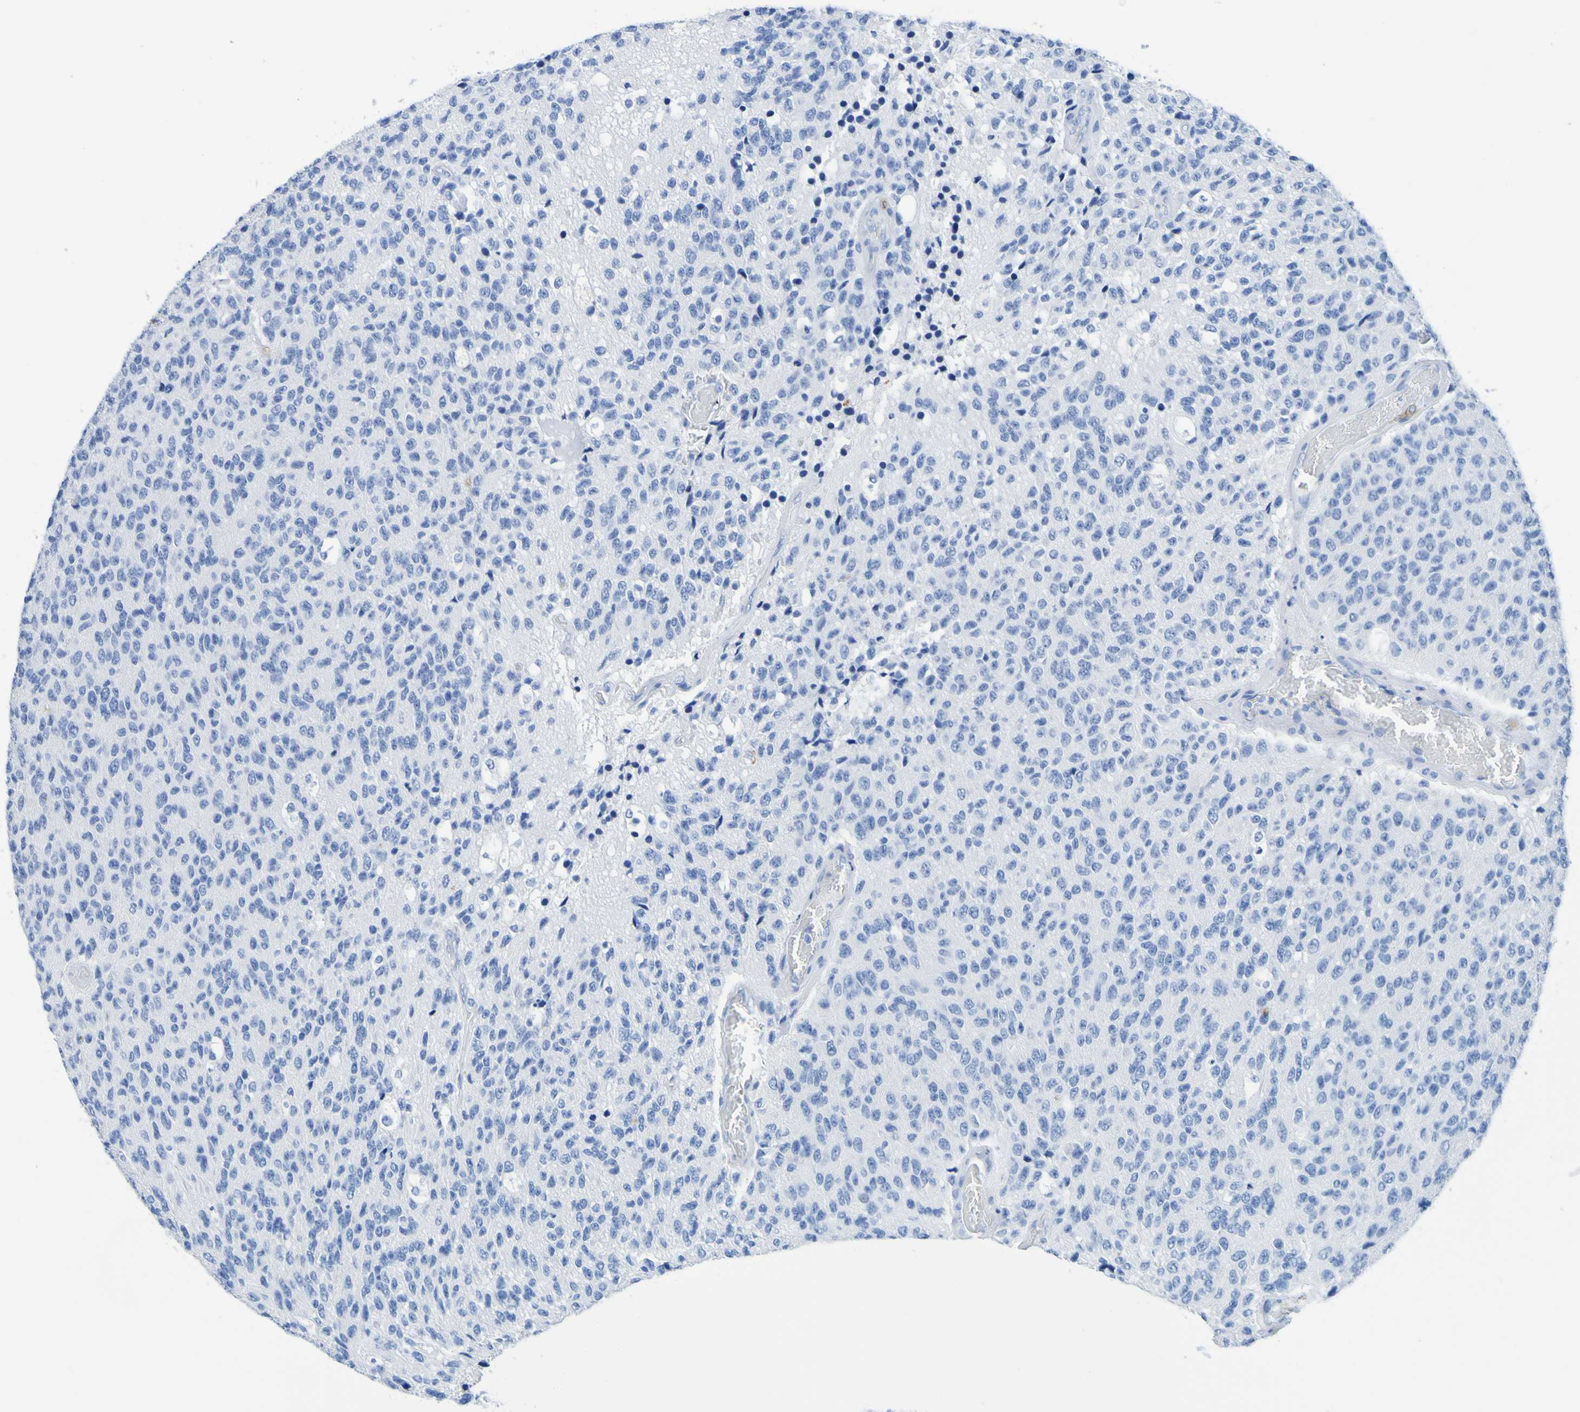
{"staining": {"intensity": "negative", "quantity": "none", "location": "none"}, "tissue": "glioma", "cell_type": "Tumor cells", "image_type": "cancer", "snomed": [{"axis": "morphology", "description": "Glioma, malignant, High grade"}, {"axis": "topography", "description": "pancreas cauda"}], "caption": "A micrograph of glioma stained for a protein displays no brown staining in tumor cells.", "gene": "DPEP1", "patient": {"sex": "male", "age": 60}}